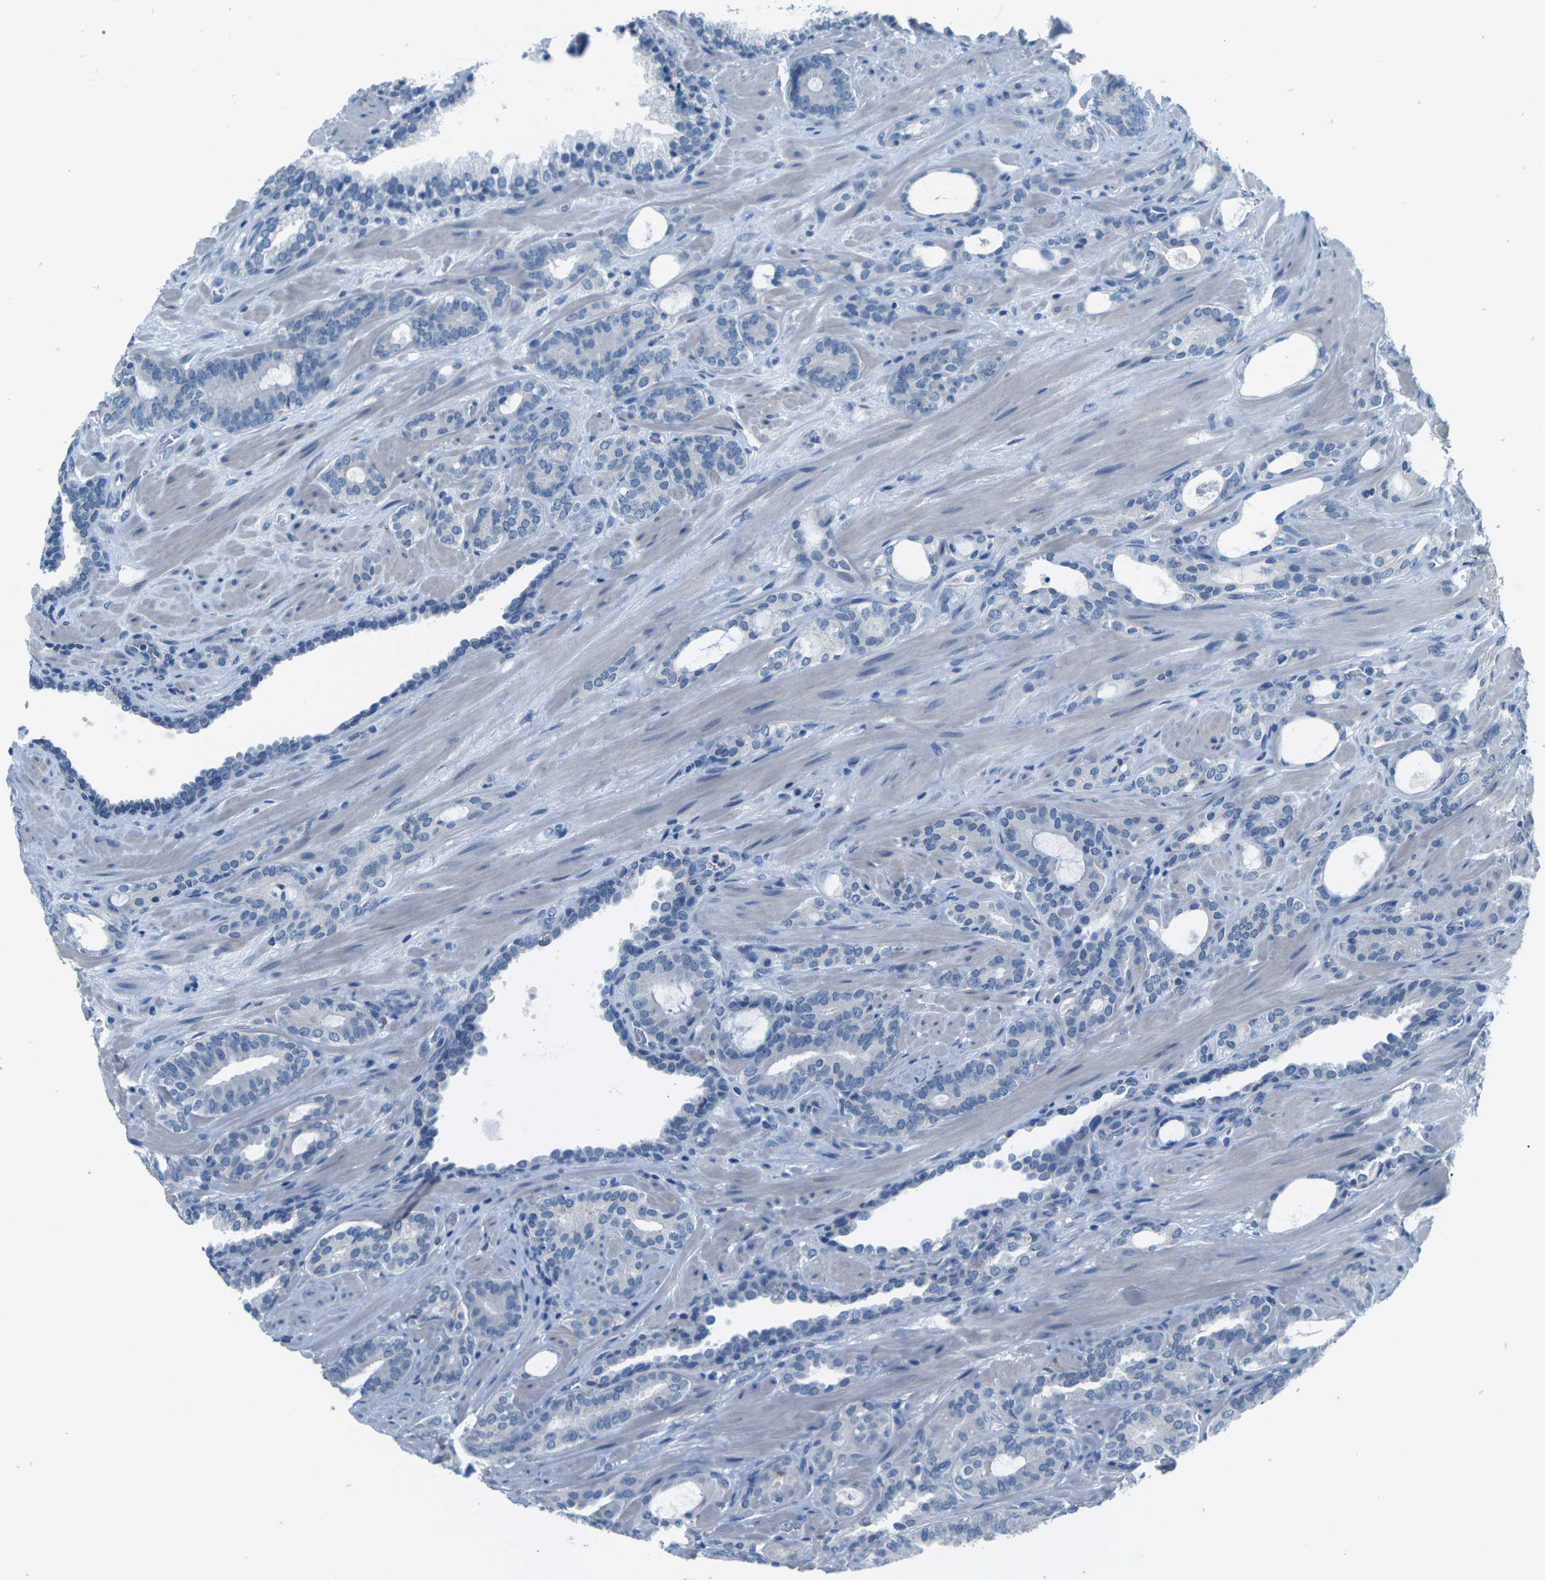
{"staining": {"intensity": "negative", "quantity": "none", "location": "none"}, "tissue": "prostate cancer", "cell_type": "Tumor cells", "image_type": "cancer", "snomed": [{"axis": "morphology", "description": "Adenocarcinoma, Low grade"}, {"axis": "topography", "description": "Prostate"}], "caption": "Immunohistochemistry histopathology image of prostate cancer stained for a protein (brown), which displays no expression in tumor cells.", "gene": "UMOD", "patient": {"sex": "male", "age": 63}}